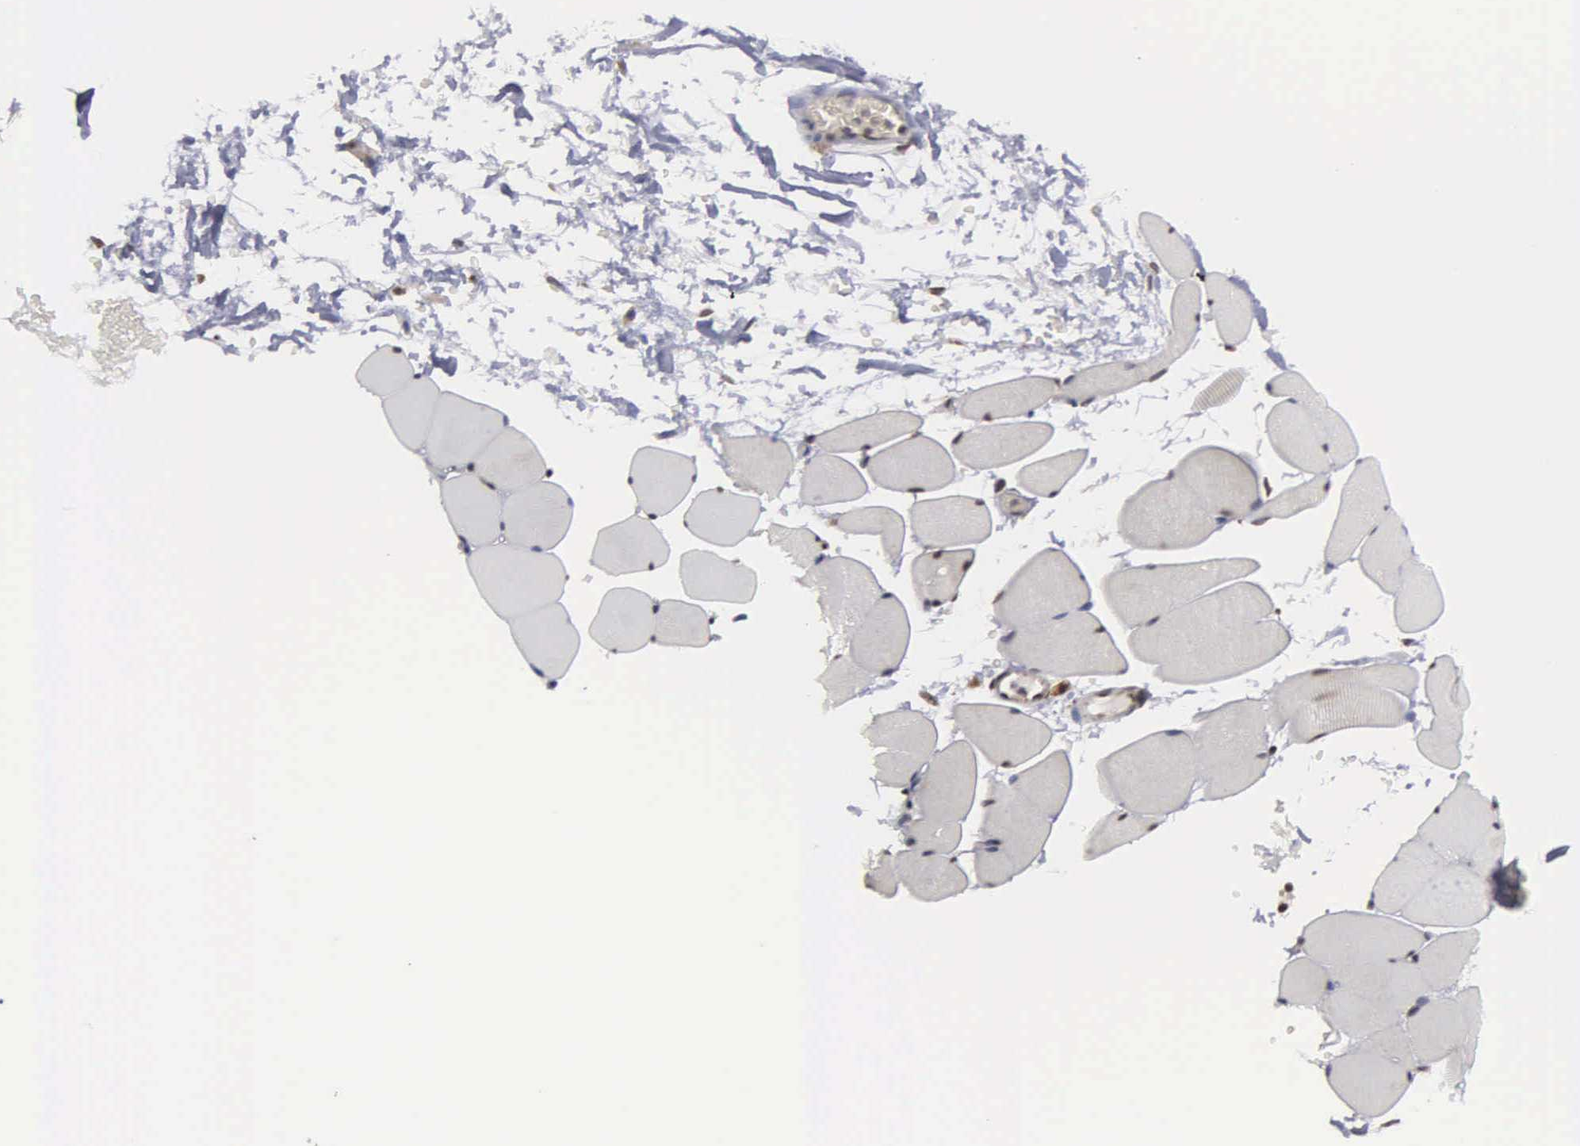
{"staining": {"intensity": "negative", "quantity": "none", "location": "none"}, "tissue": "skeletal muscle", "cell_type": "Myocytes", "image_type": "normal", "snomed": [{"axis": "morphology", "description": "Normal tissue, NOS"}, {"axis": "topography", "description": "Skeletal muscle"}, {"axis": "topography", "description": "Parathyroid gland"}], "caption": "The histopathology image demonstrates no significant staining in myocytes of skeletal muscle. Nuclei are stained in blue.", "gene": "GTF2A1", "patient": {"sex": "female", "age": 37}}